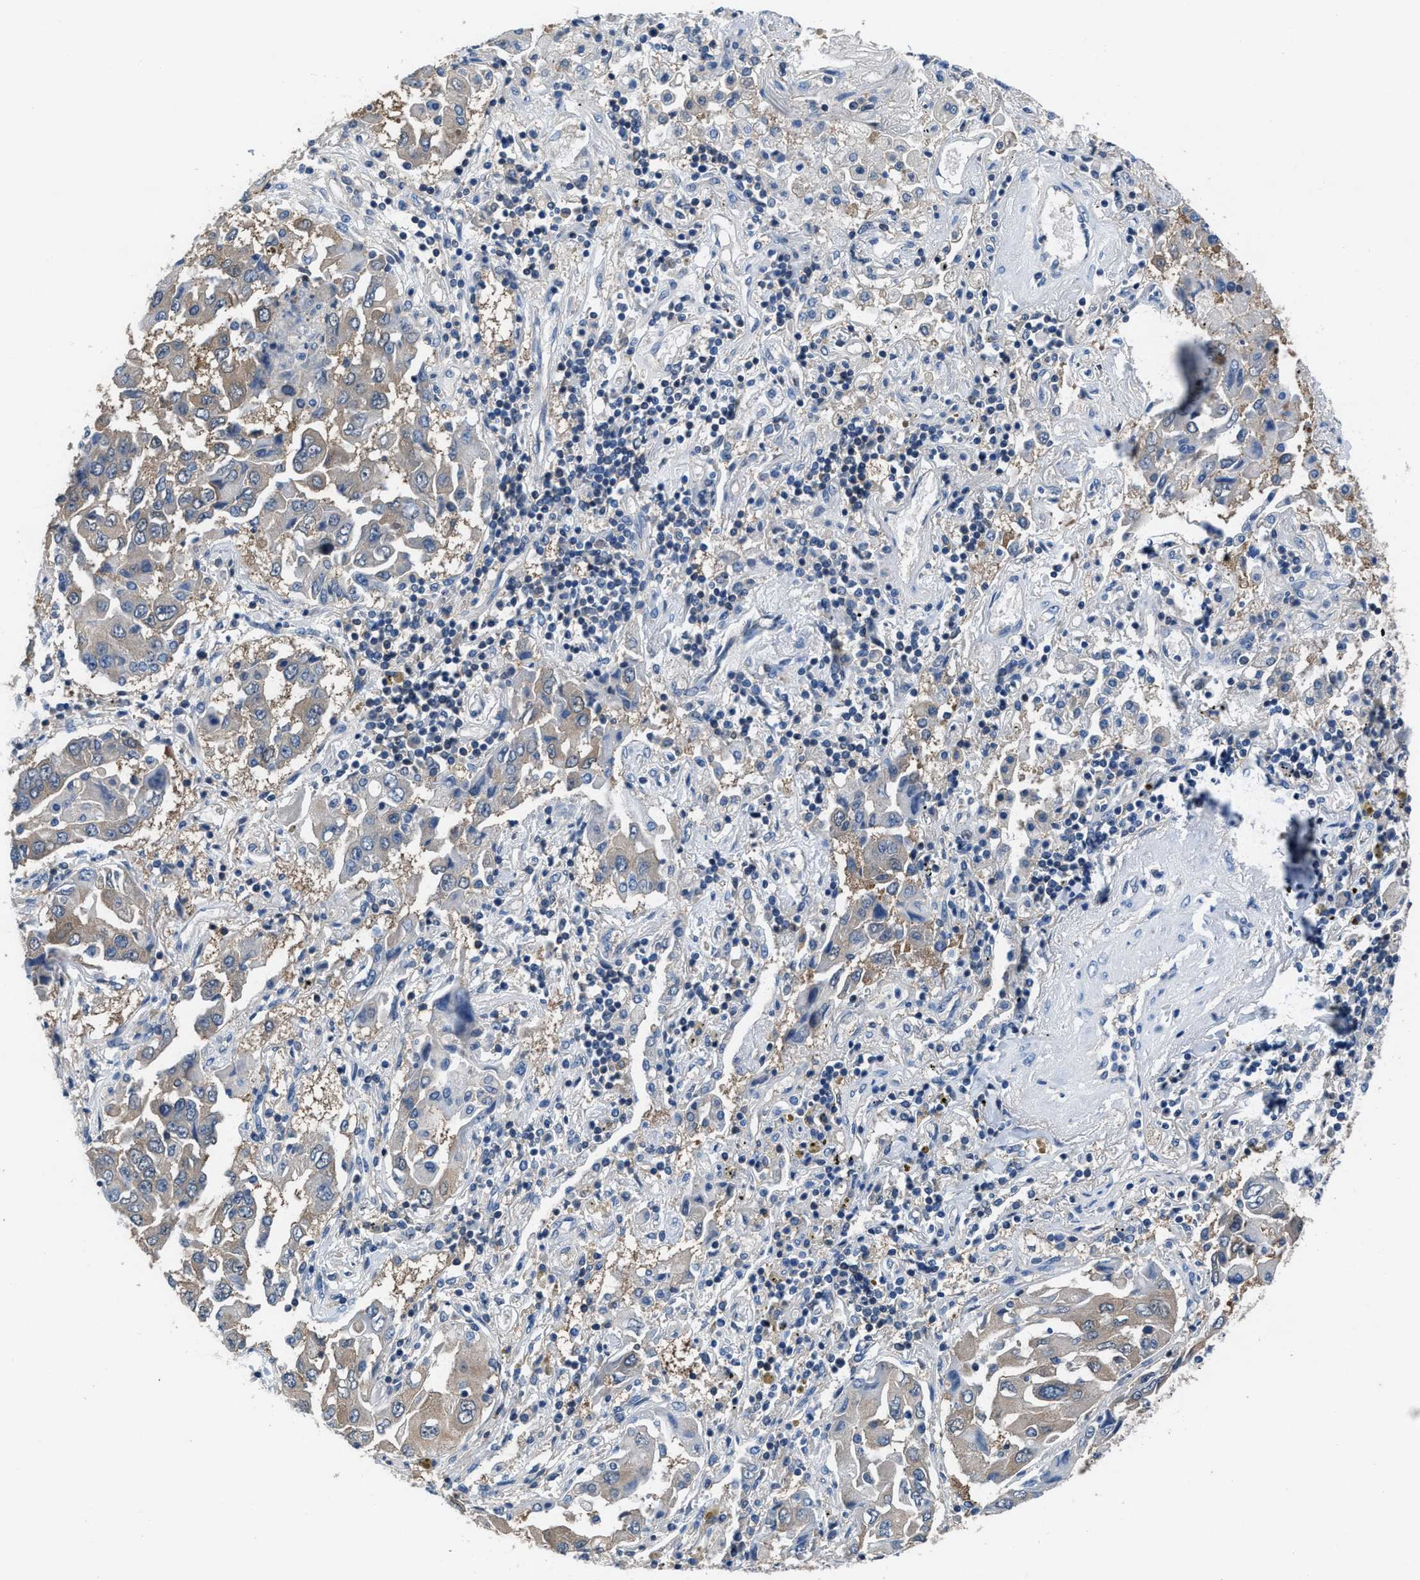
{"staining": {"intensity": "negative", "quantity": "none", "location": "none"}, "tissue": "lung cancer", "cell_type": "Tumor cells", "image_type": "cancer", "snomed": [{"axis": "morphology", "description": "Adenocarcinoma, NOS"}, {"axis": "topography", "description": "Lung"}], "caption": "This is an IHC photomicrograph of lung cancer. There is no staining in tumor cells.", "gene": "NUDT5", "patient": {"sex": "female", "age": 65}}